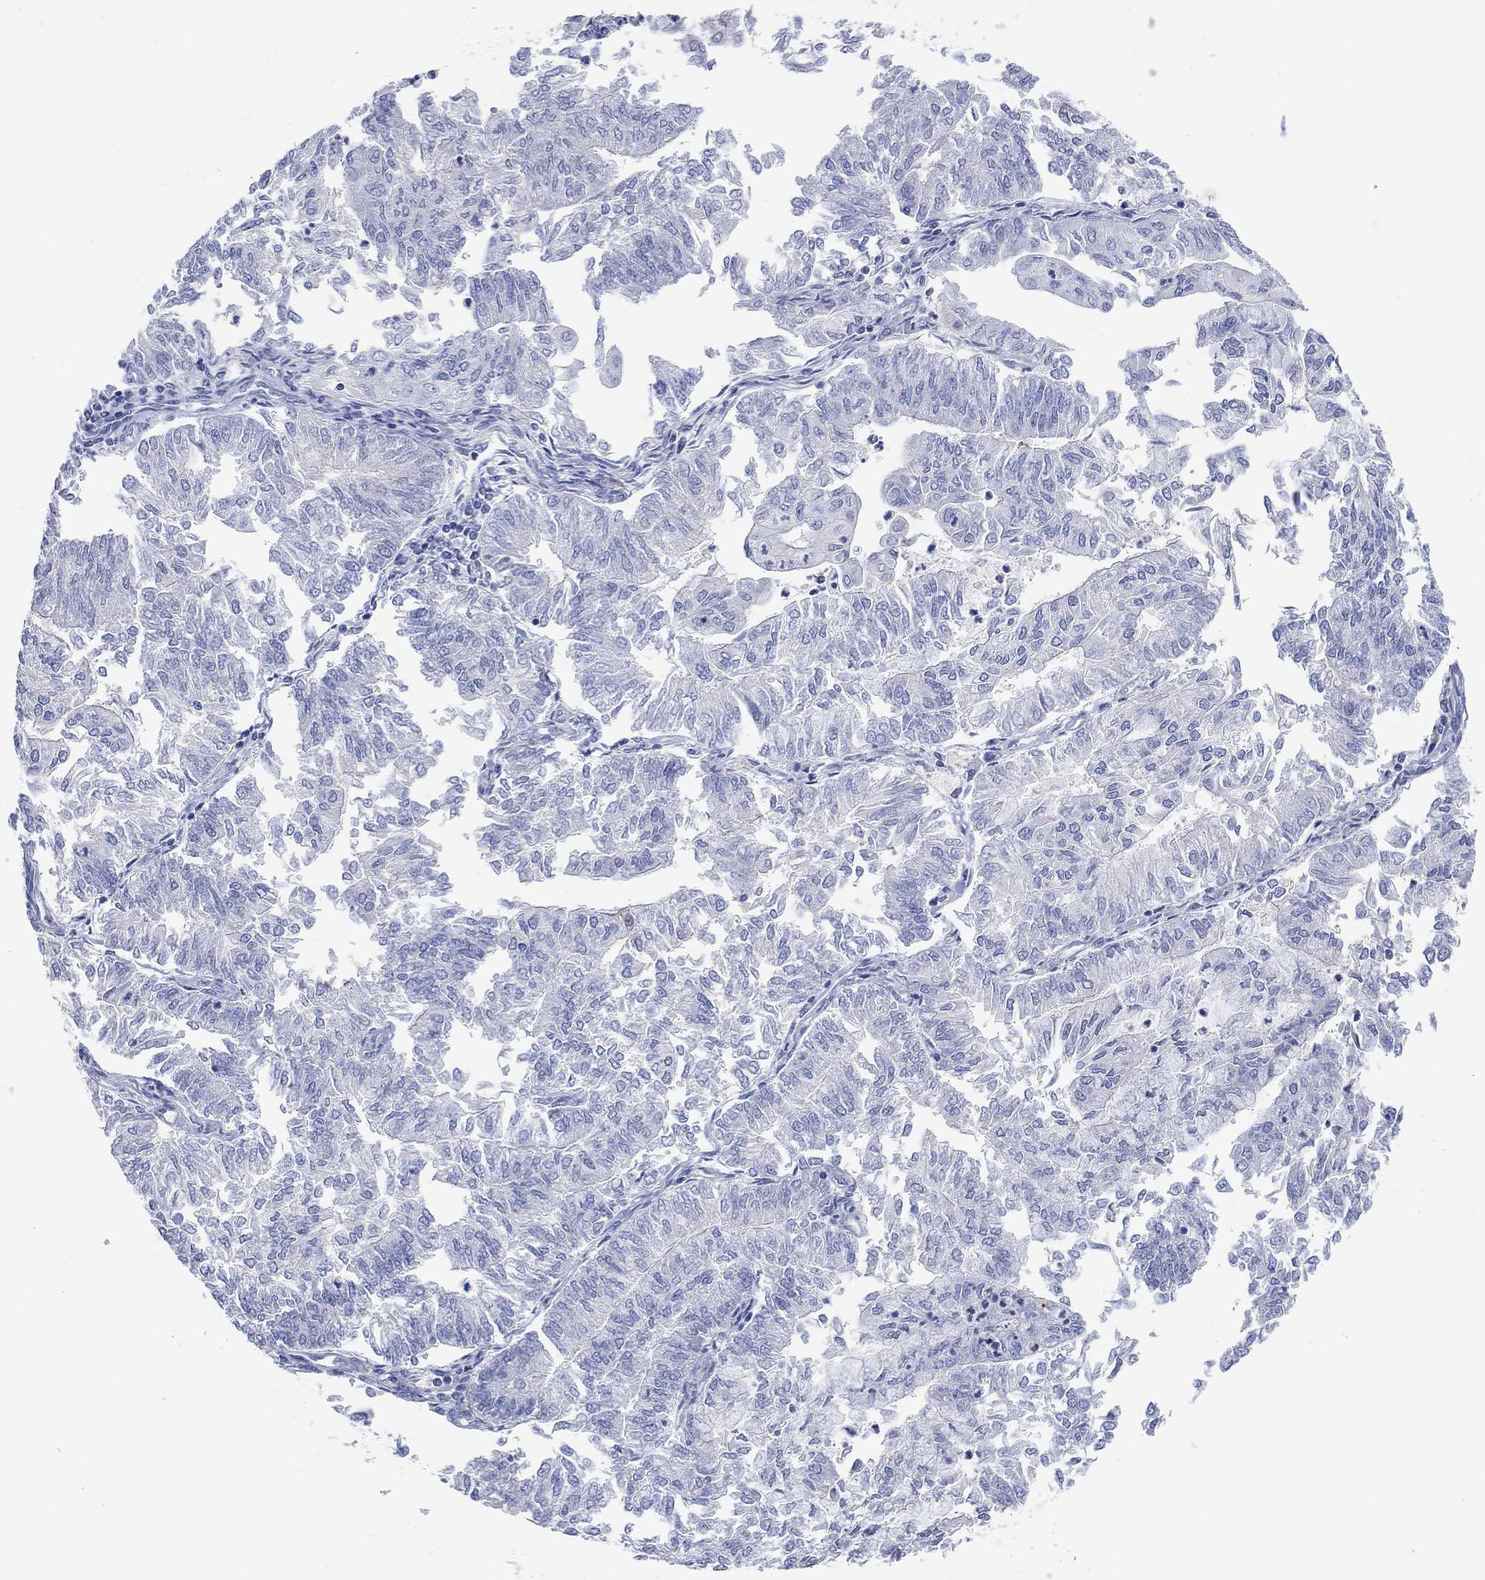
{"staining": {"intensity": "negative", "quantity": "none", "location": "none"}, "tissue": "endometrial cancer", "cell_type": "Tumor cells", "image_type": "cancer", "snomed": [{"axis": "morphology", "description": "Adenocarcinoma, NOS"}, {"axis": "topography", "description": "Endometrium"}], "caption": "Tumor cells are negative for brown protein staining in endometrial cancer.", "gene": "GCM1", "patient": {"sex": "female", "age": 59}}